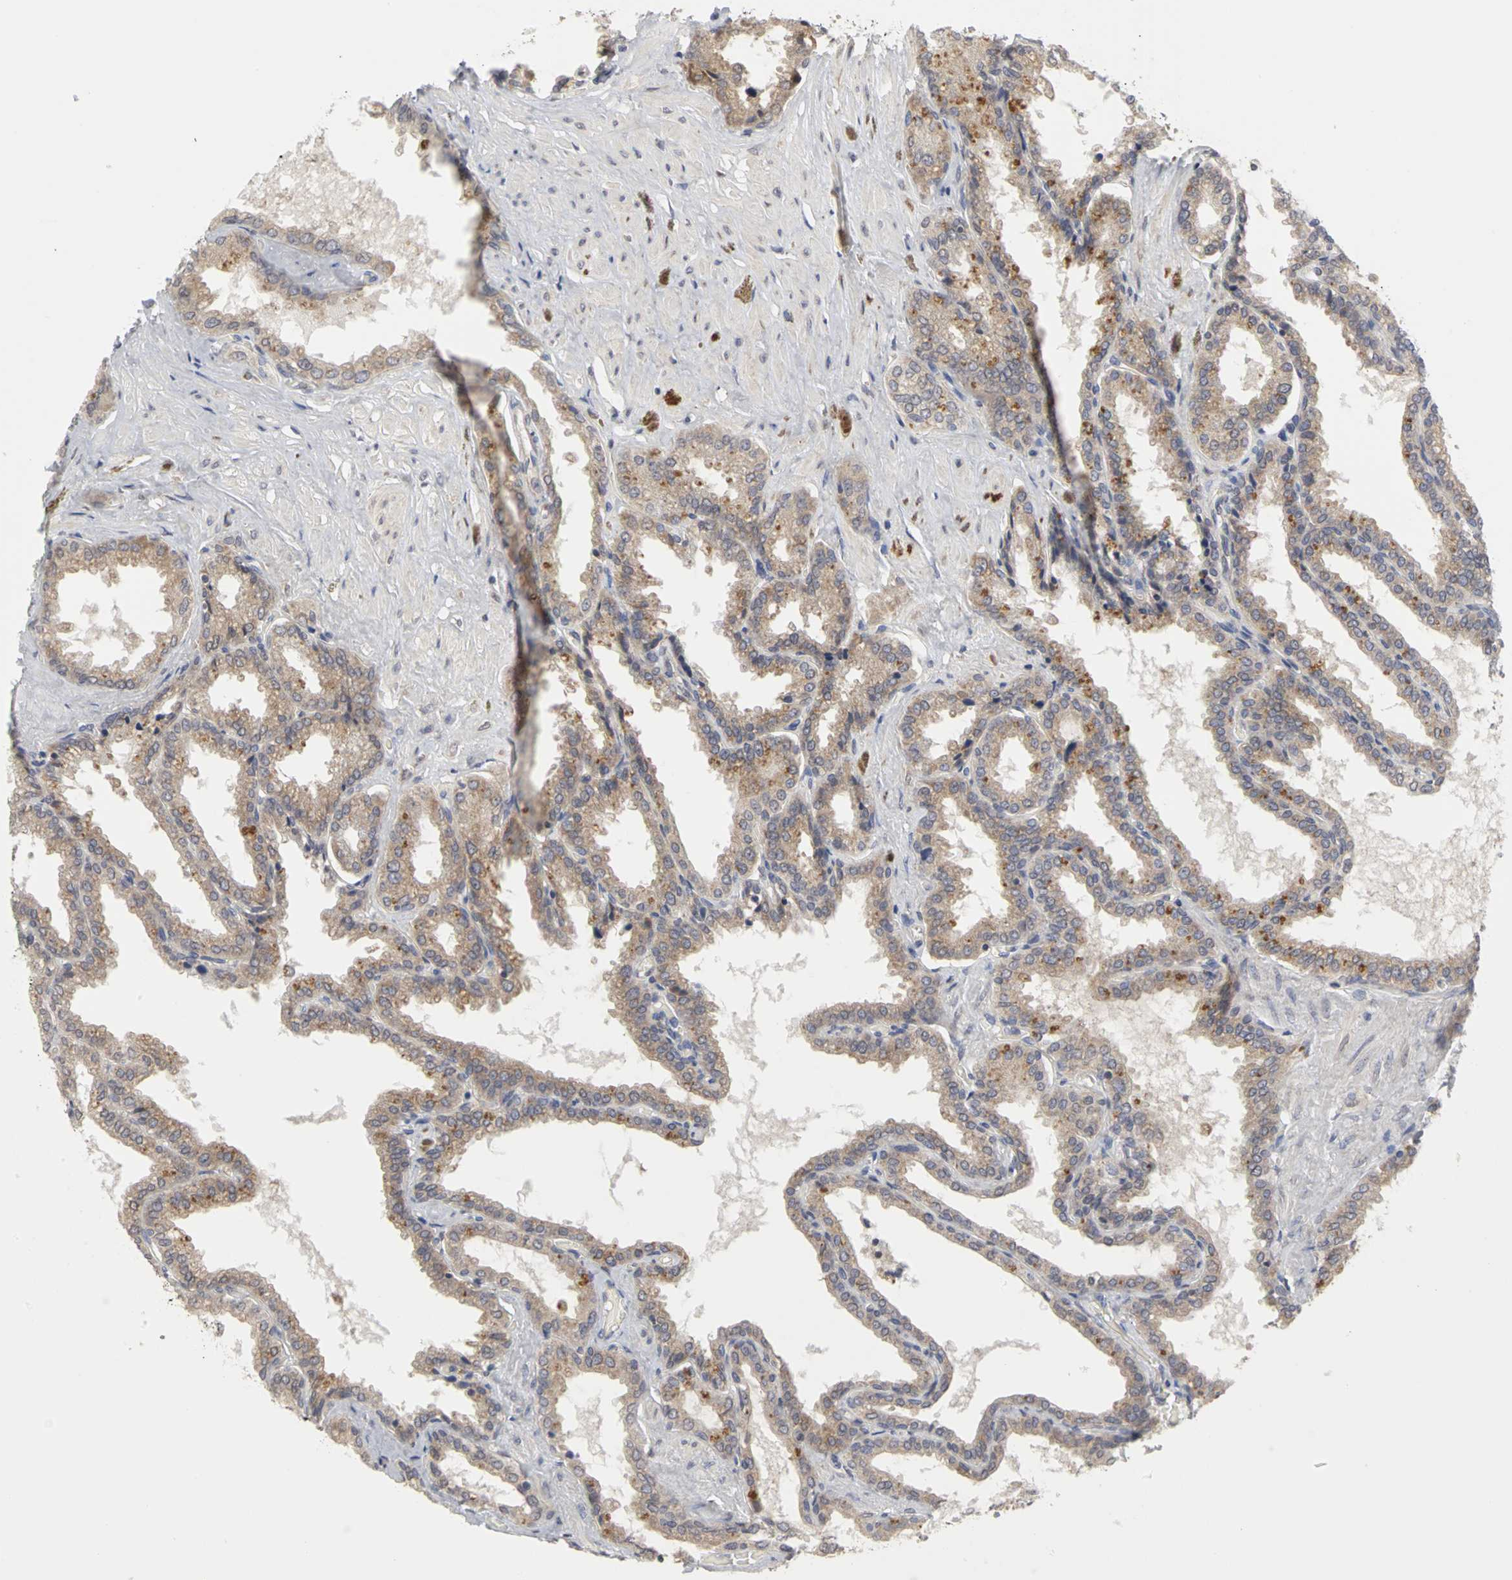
{"staining": {"intensity": "weak", "quantity": ">75%", "location": "cytoplasmic/membranous"}, "tissue": "seminal vesicle", "cell_type": "Glandular cells", "image_type": "normal", "snomed": [{"axis": "morphology", "description": "Normal tissue, NOS"}, {"axis": "topography", "description": "Seminal veicle"}], "caption": "Immunohistochemical staining of normal seminal vesicle reveals >75% levels of weak cytoplasmic/membranous protein staining in about >75% of glandular cells. The protein is stained brown, and the nuclei are stained in blue (DAB IHC with brightfield microscopy, high magnification).", "gene": "IRAK1", "patient": {"sex": "male", "age": 46}}